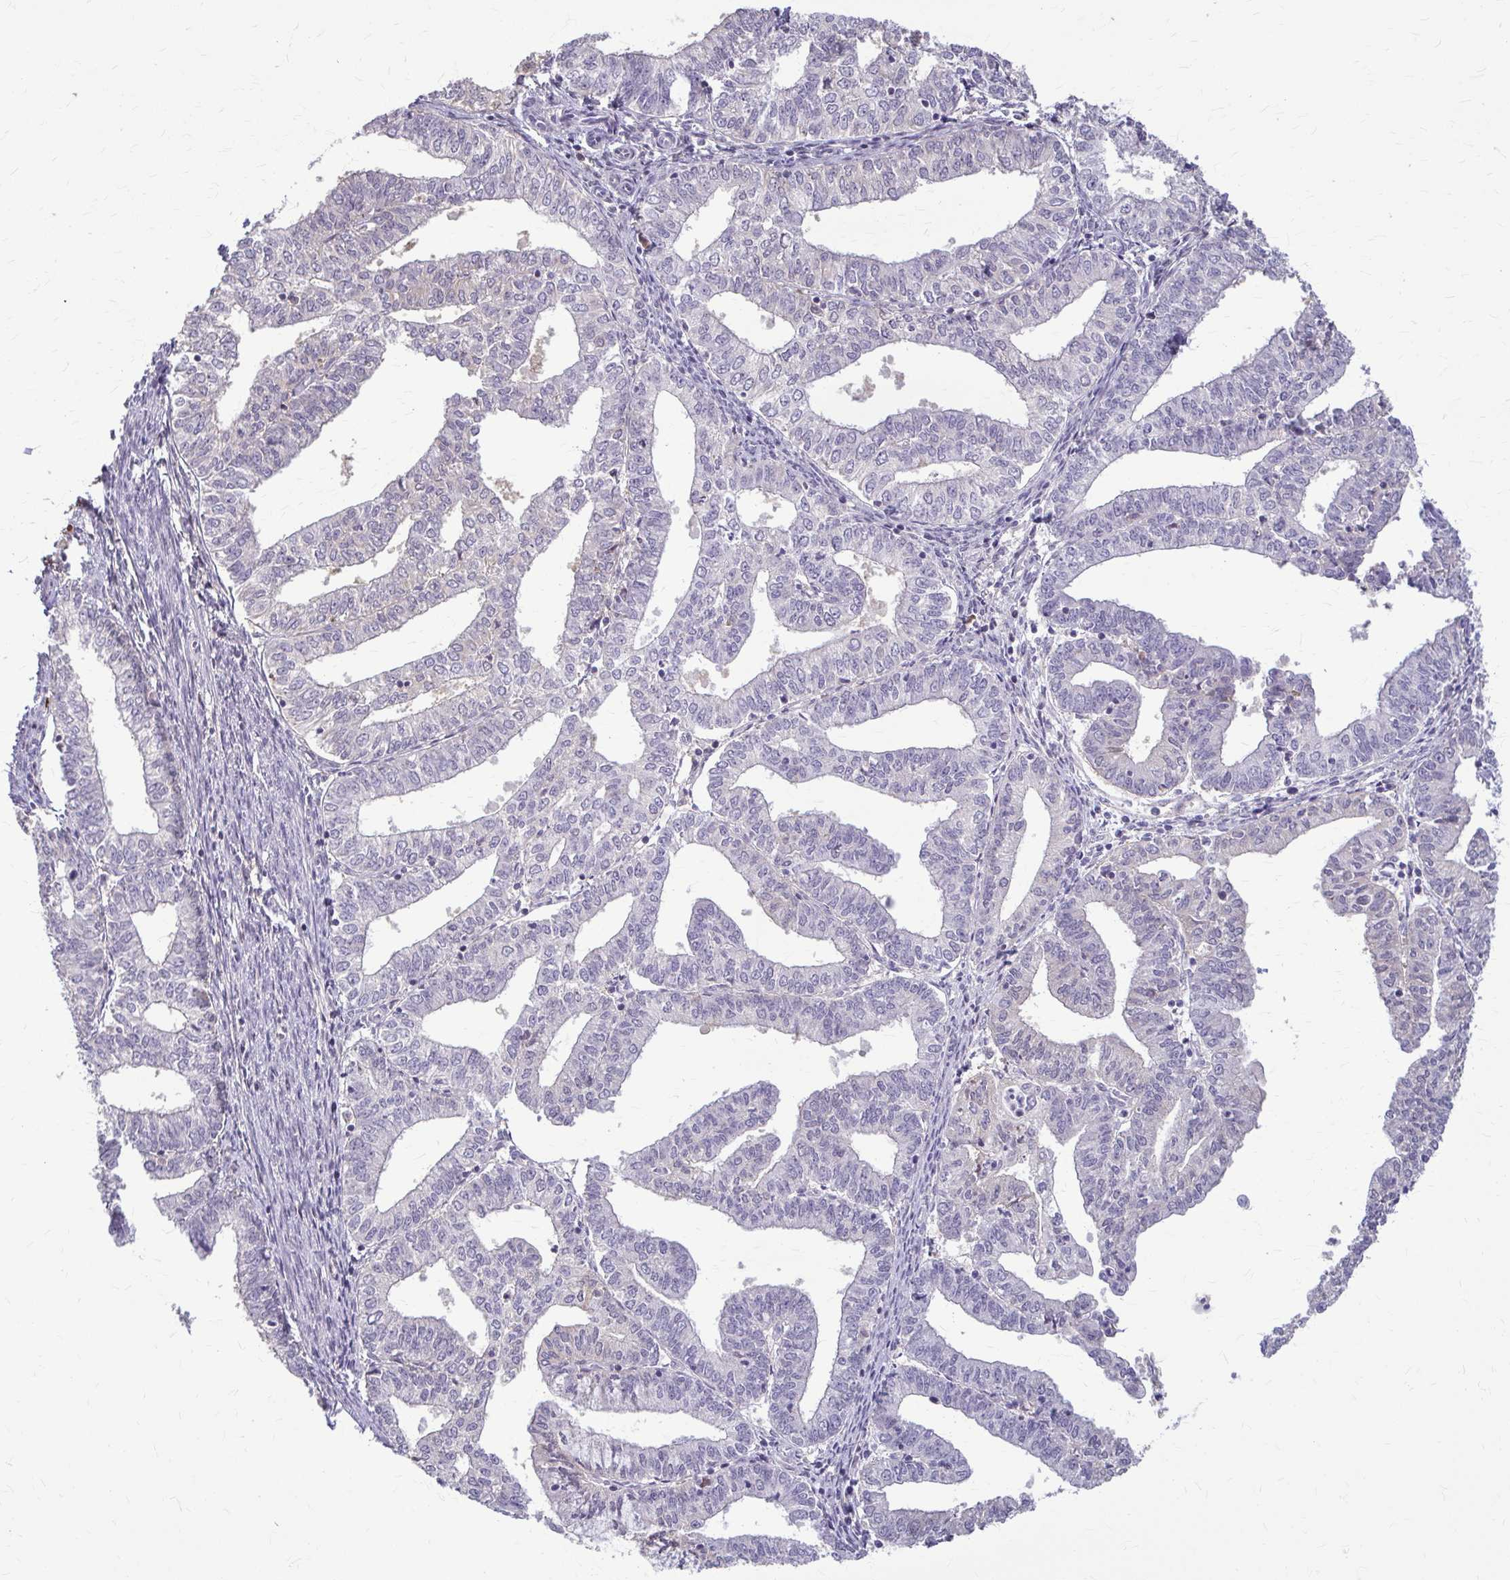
{"staining": {"intensity": "negative", "quantity": "none", "location": "none"}, "tissue": "endometrial cancer", "cell_type": "Tumor cells", "image_type": "cancer", "snomed": [{"axis": "morphology", "description": "Adenocarcinoma, NOS"}, {"axis": "topography", "description": "Endometrium"}], "caption": "High magnification brightfield microscopy of endometrial cancer stained with DAB (brown) and counterstained with hematoxylin (blue): tumor cells show no significant positivity.", "gene": "ZNF34", "patient": {"sex": "female", "age": 61}}